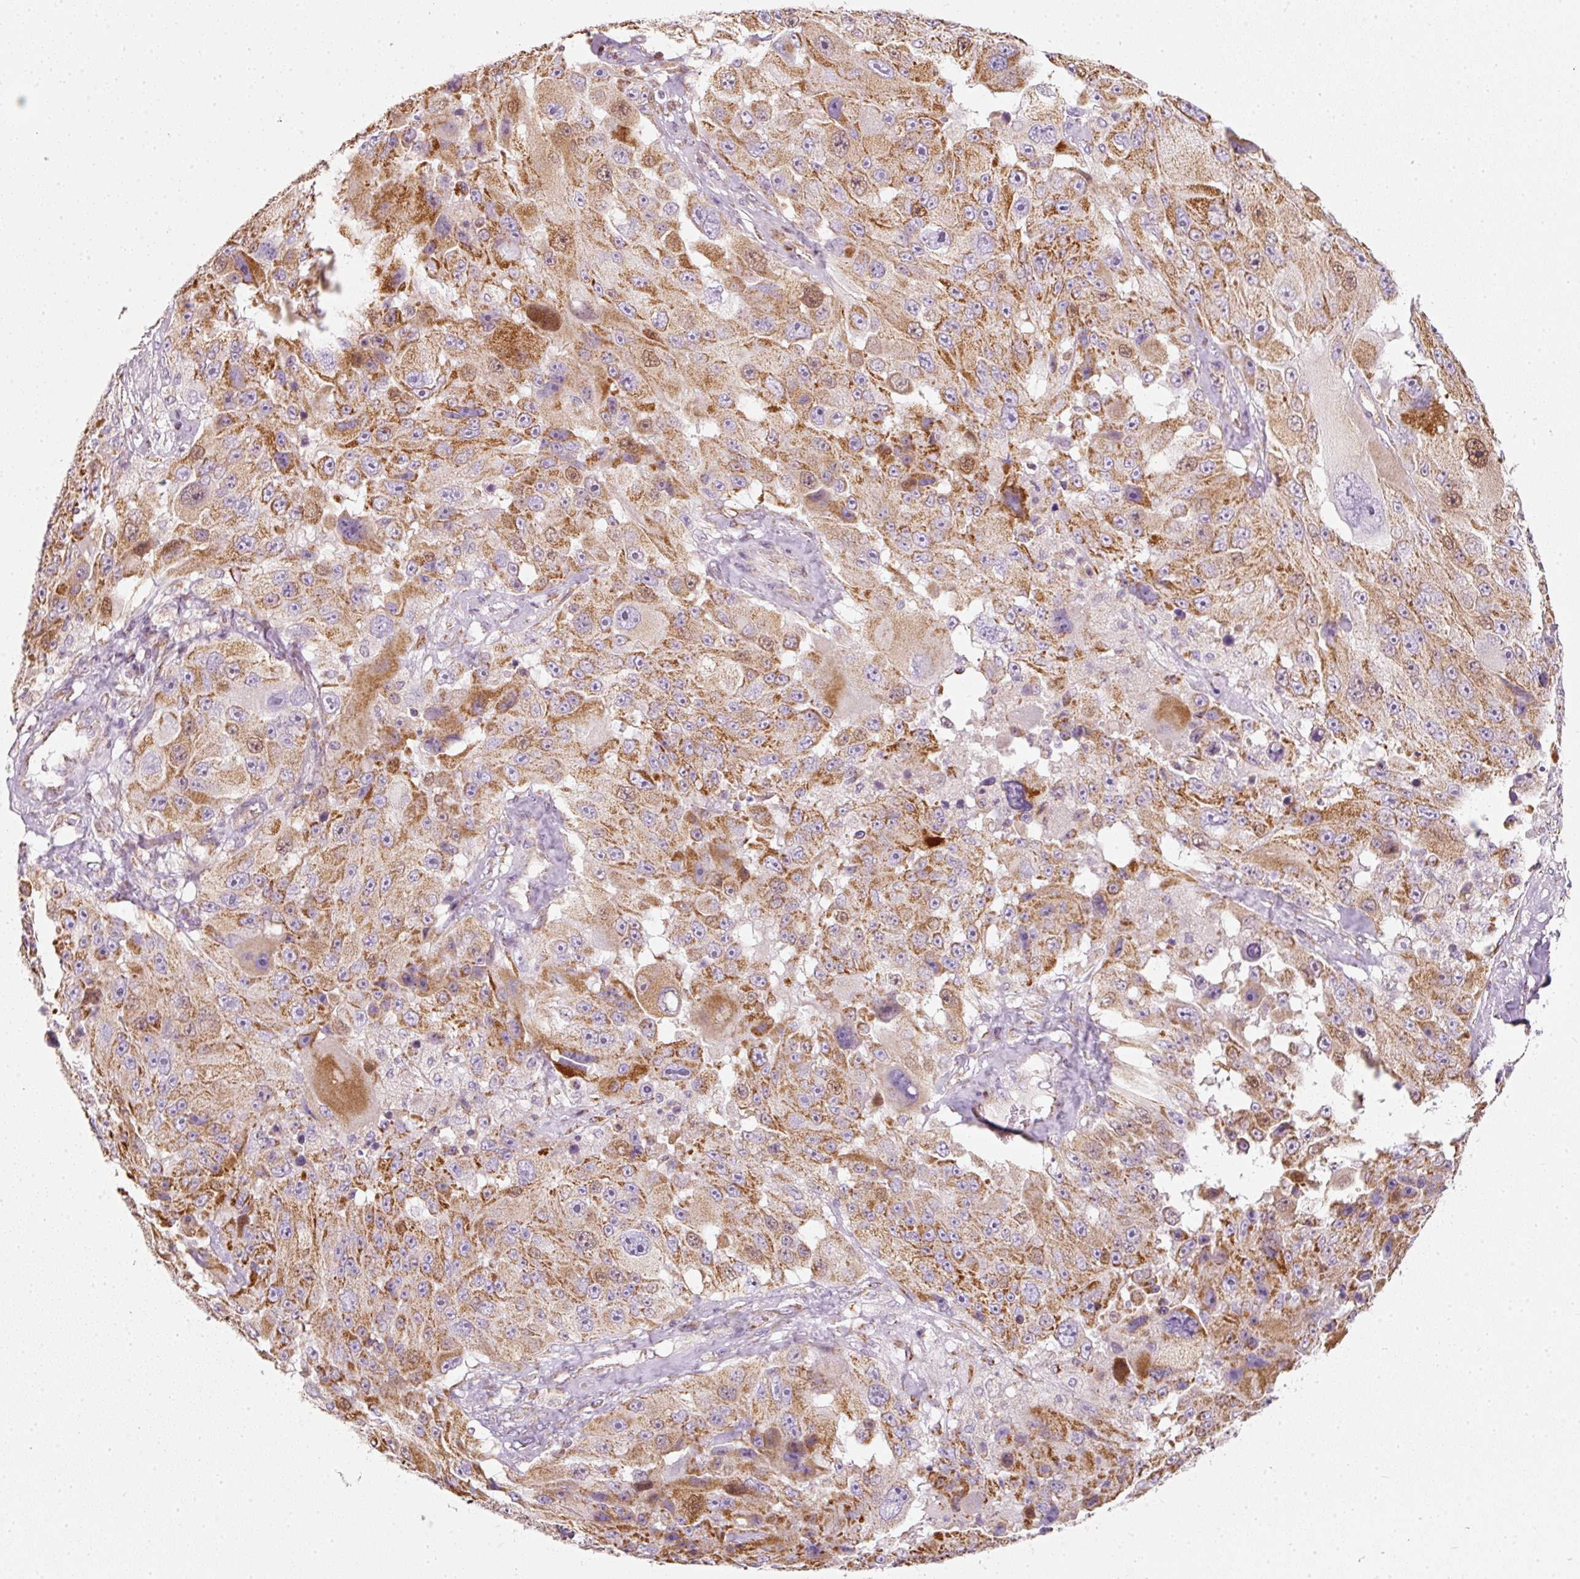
{"staining": {"intensity": "moderate", "quantity": ">75%", "location": "cytoplasmic/membranous,nuclear"}, "tissue": "melanoma", "cell_type": "Tumor cells", "image_type": "cancer", "snomed": [{"axis": "morphology", "description": "Malignant melanoma, Metastatic site"}, {"axis": "topography", "description": "Lymph node"}], "caption": "Protein staining of melanoma tissue exhibits moderate cytoplasmic/membranous and nuclear expression in about >75% of tumor cells. The protein of interest is shown in brown color, while the nuclei are stained blue.", "gene": "DUT", "patient": {"sex": "male", "age": 62}}